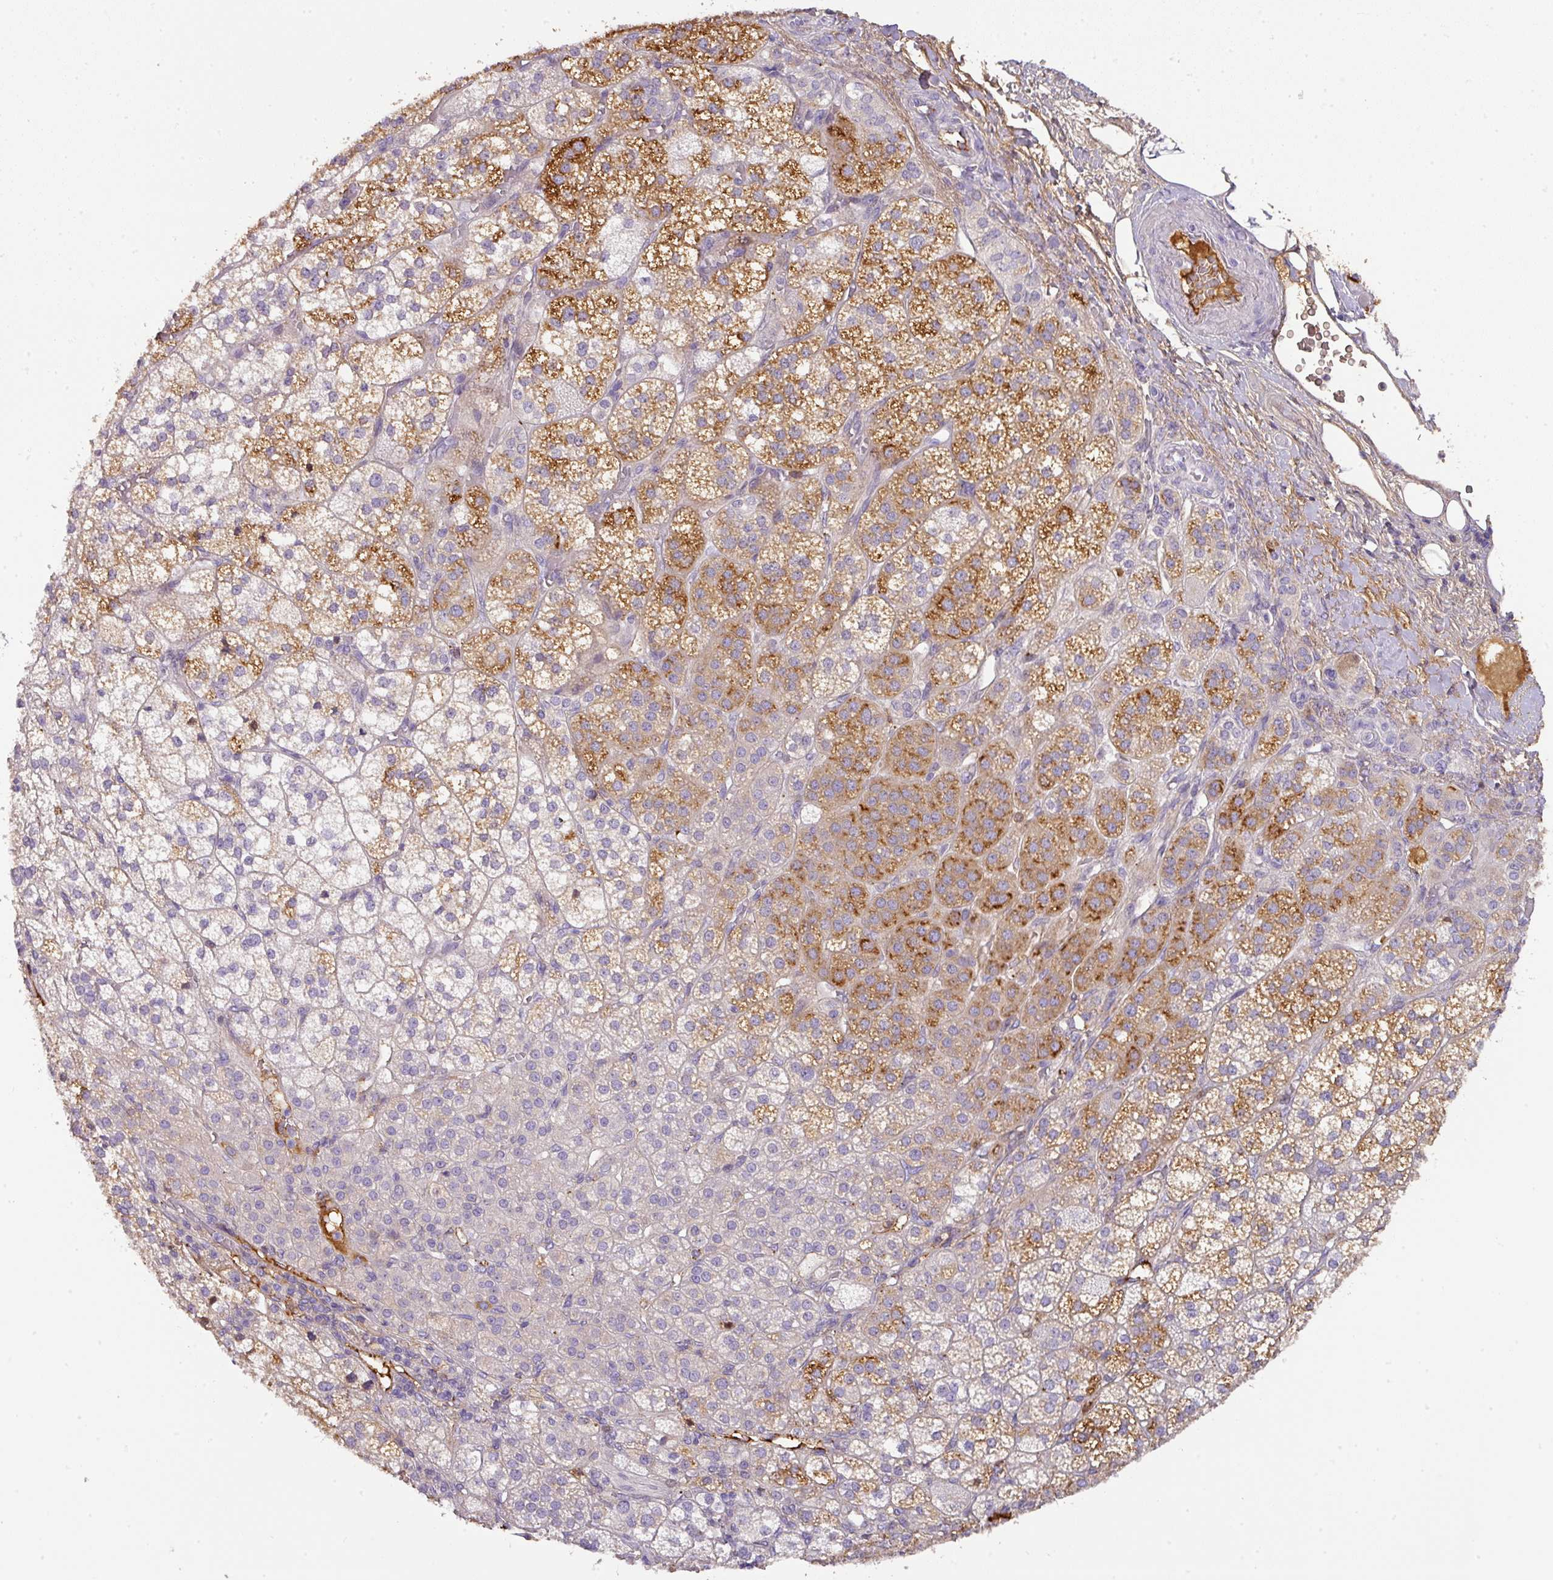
{"staining": {"intensity": "strong", "quantity": "25%-75%", "location": "cytoplasmic/membranous"}, "tissue": "adrenal gland", "cell_type": "Glandular cells", "image_type": "normal", "snomed": [{"axis": "morphology", "description": "Normal tissue, NOS"}, {"axis": "topography", "description": "Adrenal gland"}], "caption": "The micrograph shows a brown stain indicating the presence of a protein in the cytoplasmic/membranous of glandular cells in adrenal gland.", "gene": "CCZ1B", "patient": {"sex": "female", "age": 60}}